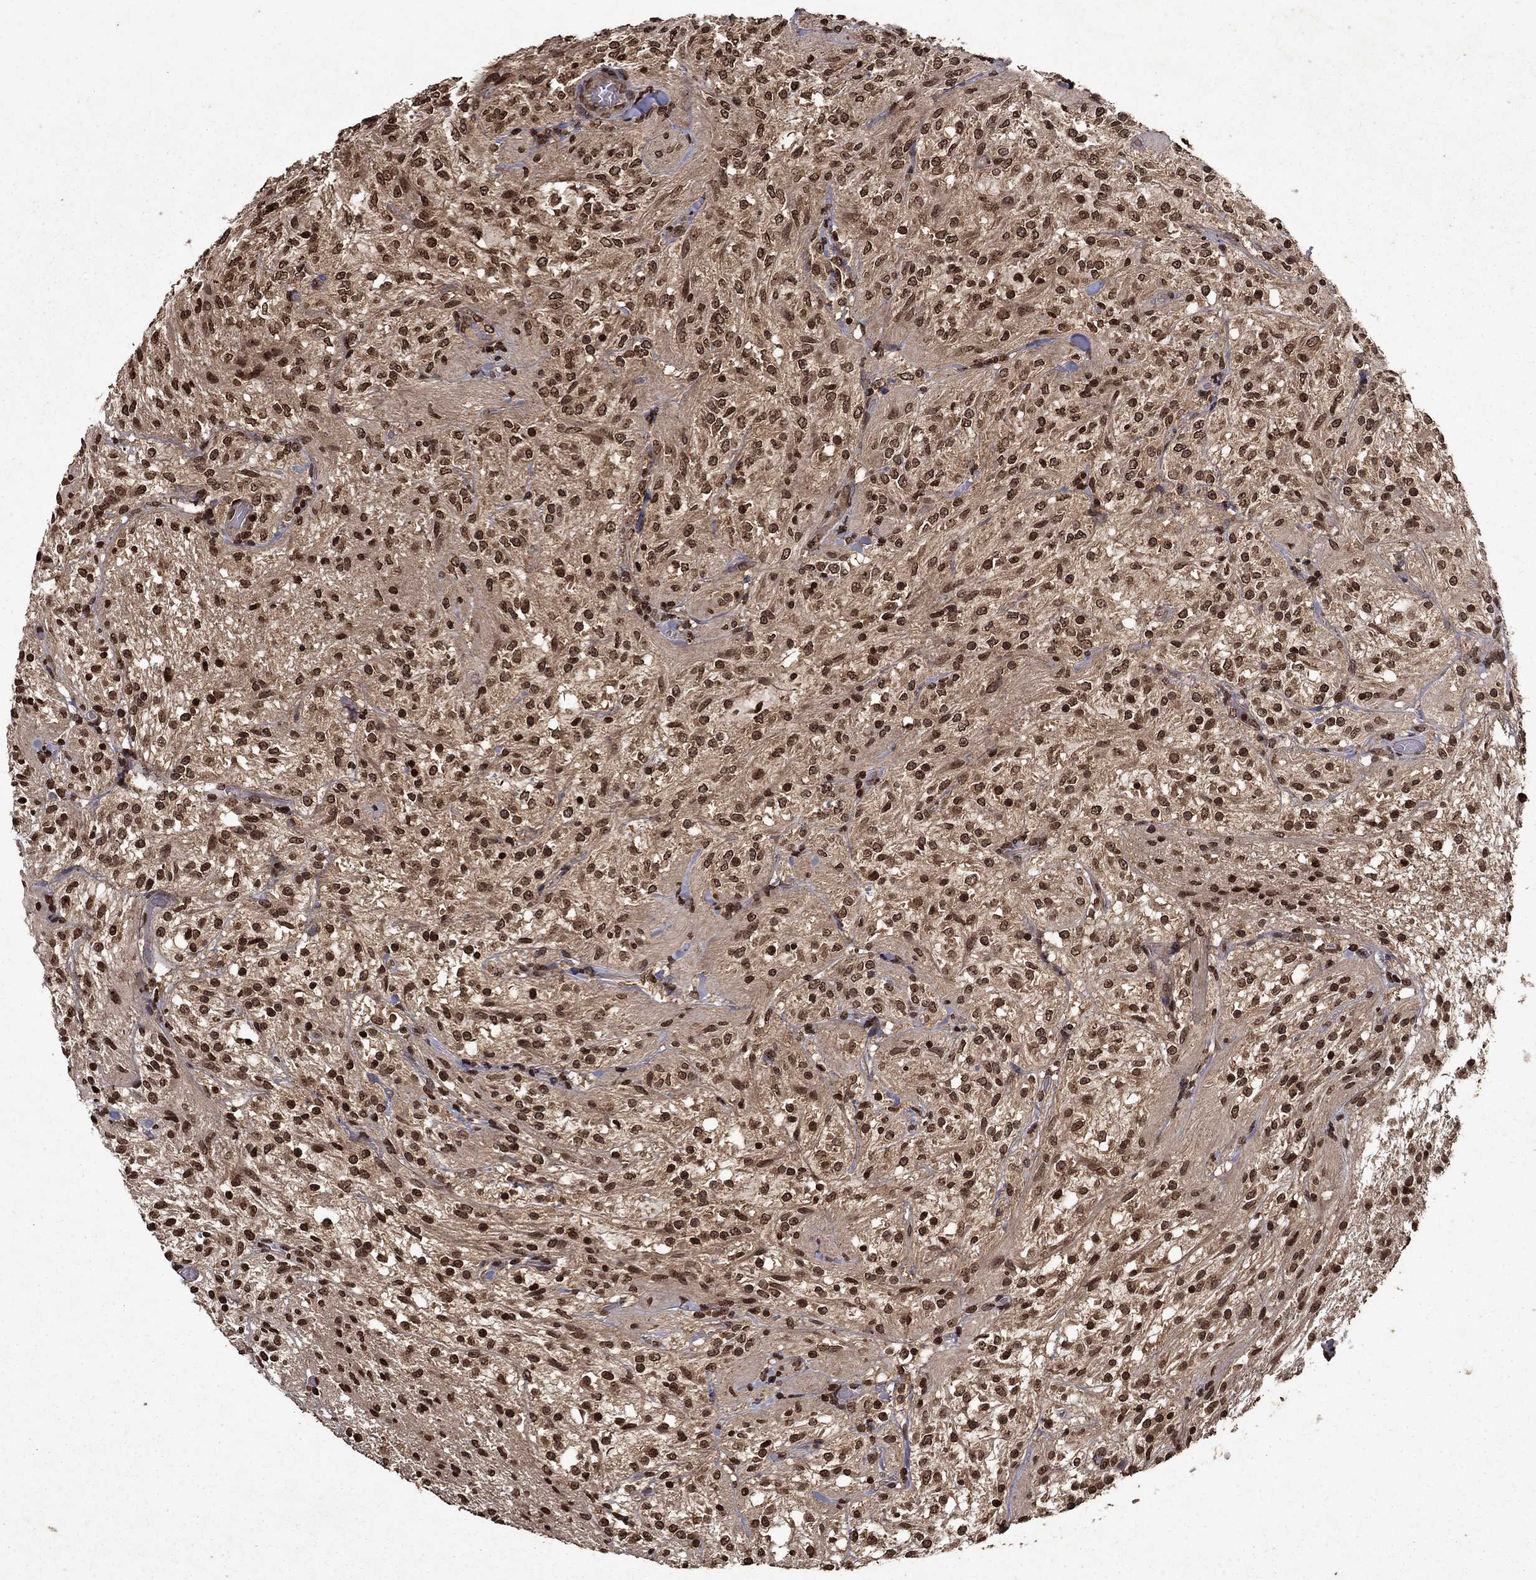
{"staining": {"intensity": "moderate", "quantity": ">75%", "location": "cytoplasmic/membranous,nuclear"}, "tissue": "glioma", "cell_type": "Tumor cells", "image_type": "cancer", "snomed": [{"axis": "morphology", "description": "Glioma, malignant, Low grade"}, {"axis": "topography", "description": "Brain"}], "caption": "IHC image of neoplastic tissue: human low-grade glioma (malignant) stained using immunohistochemistry shows medium levels of moderate protein expression localized specifically in the cytoplasmic/membranous and nuclear of tumor cells, appearing as a cytoplasmic/membranous and nuclear brown color.", "gene": "PIN4", "patient": {"sex": "male", "age": 3}}